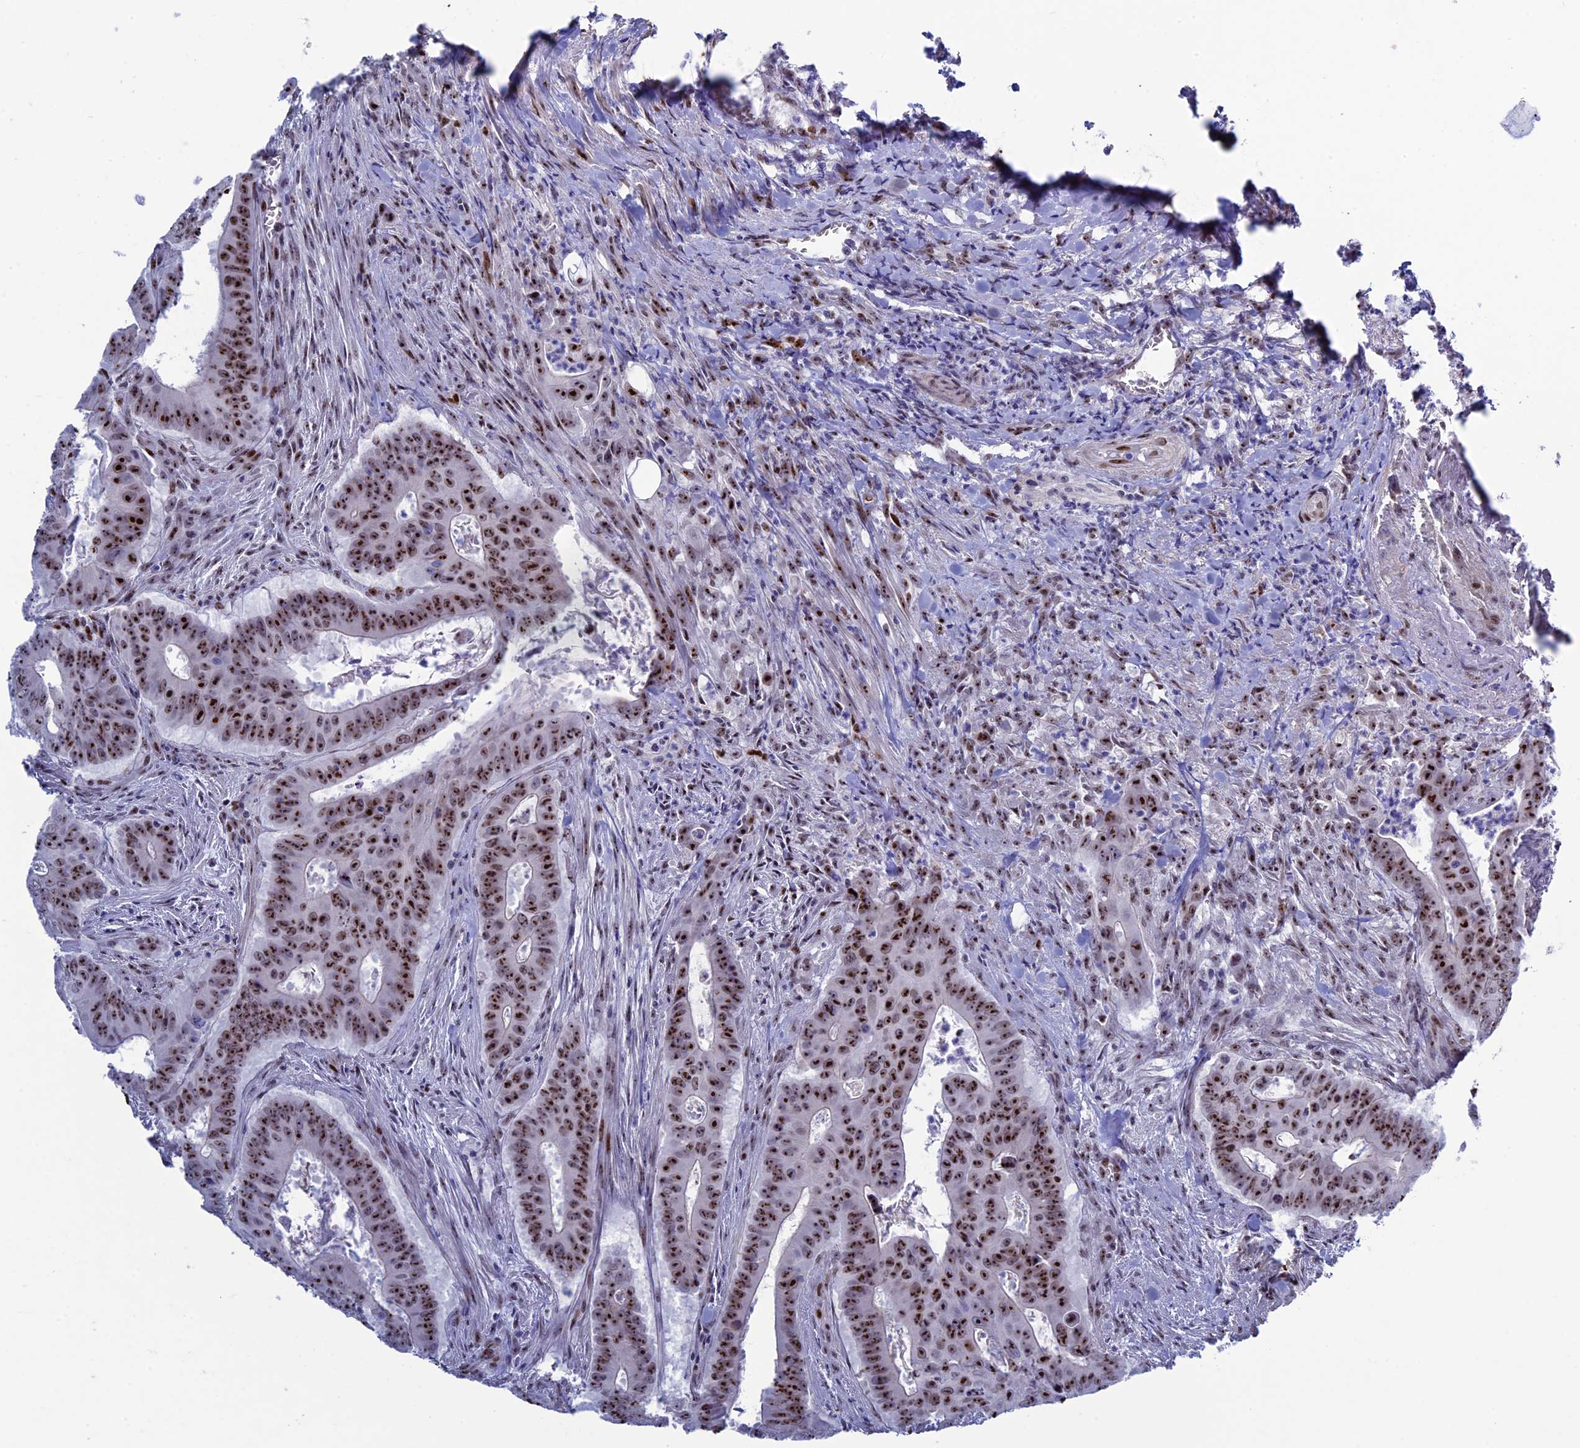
{"staining": {"intensity": "strong", "quantity": ">75%", "location": "nuclear"}, "tissue": "colorectal cancer", "cell_type": "Tumor cells", "image_type": "cancer", "snomed": [{"axis": "morphology", "description": "Adenocarcinoma, NOS"}, {"axis": "topography", "description": "Rectum"}], "caption": "Immunohistochemical staining of colorectal adenocarcinoma shows high levels of strong nuclear staining in approximately >75% of tumor cells. (Brightfield microscopy of DAB IHC at high magnification).", "gene": "CCDC86", "patient": {"sex": "female", "age": 75}}